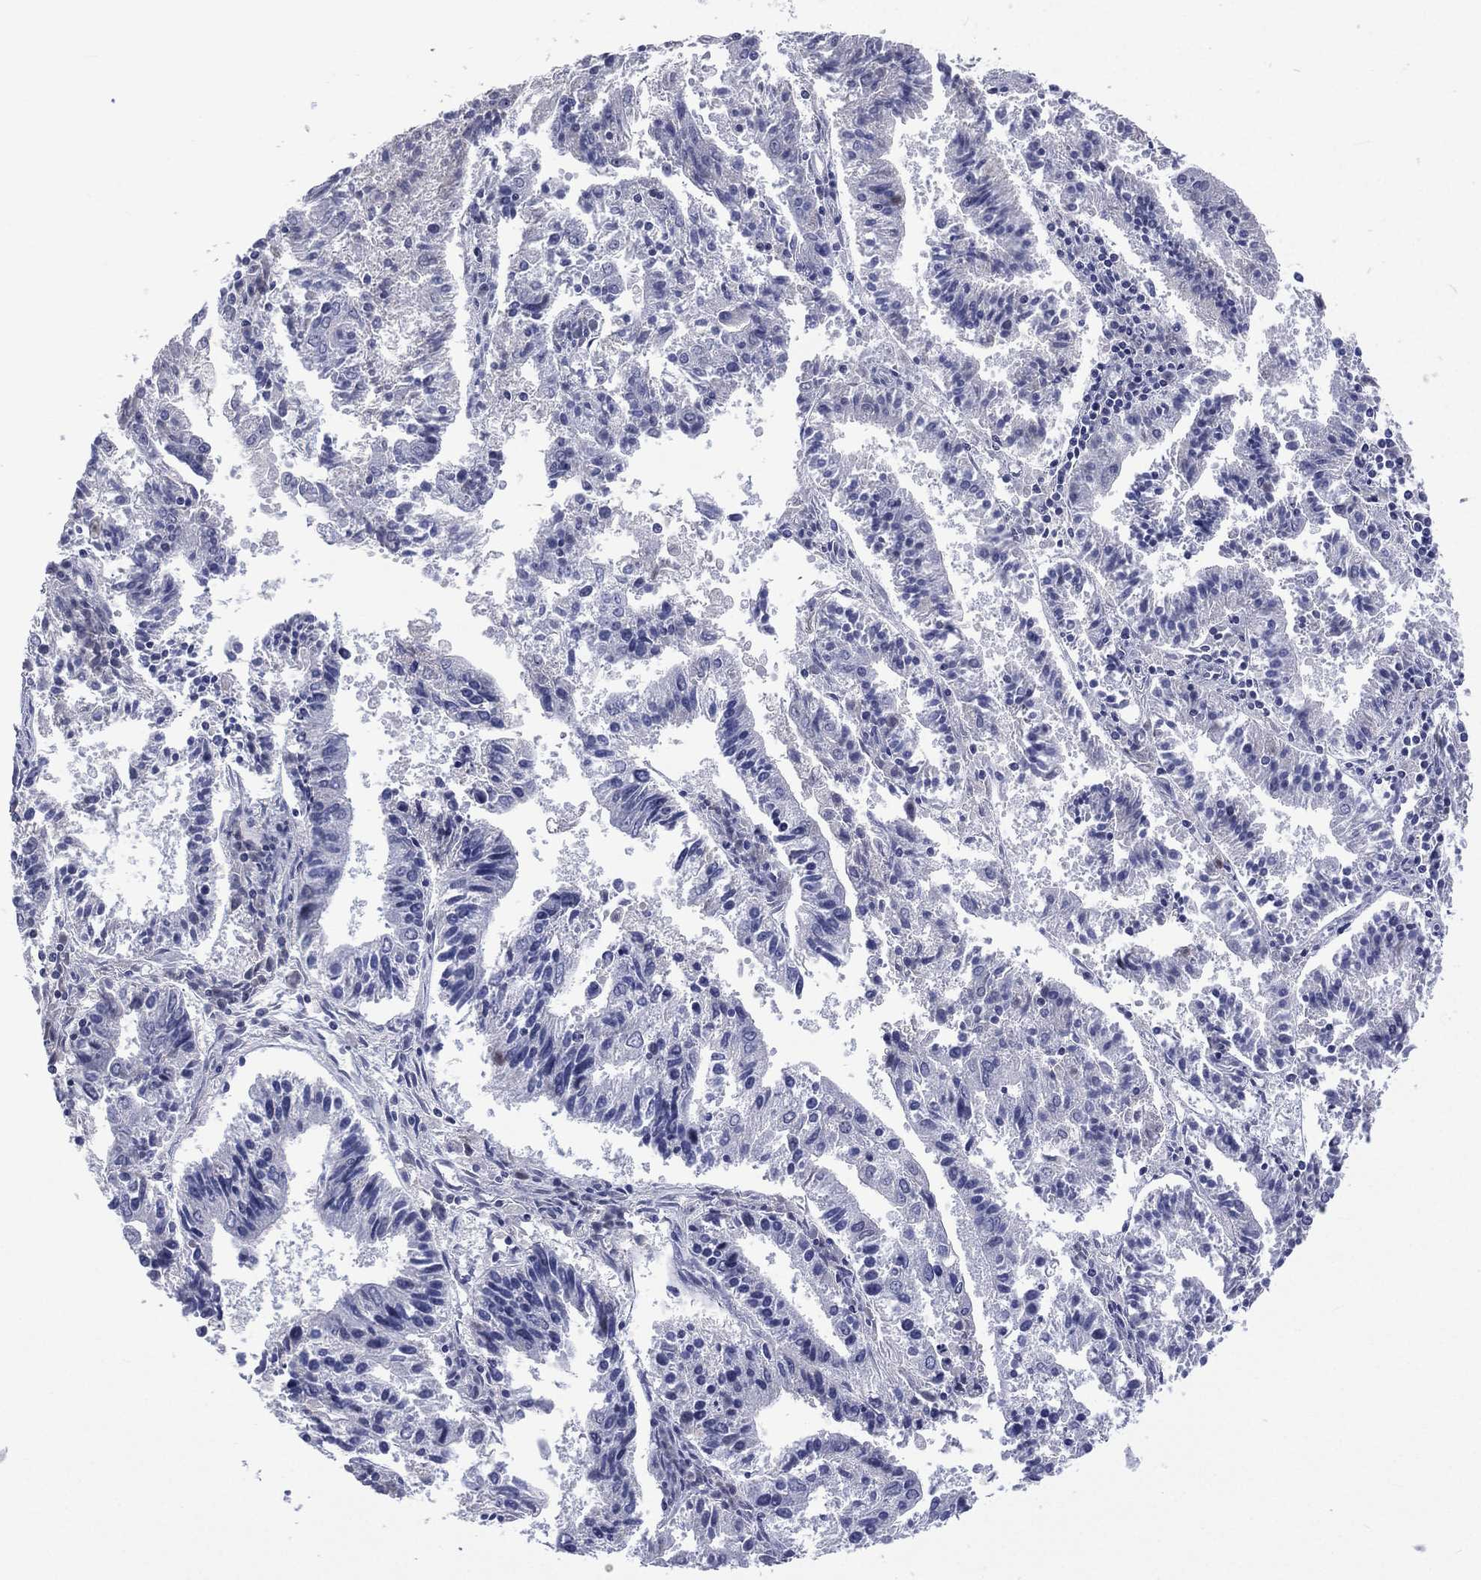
{"staining": {"intensity": "negative", "quantity": "none", "location": "none"}, "tissue": "endometrial cancer", "cell_type": "Tumor cells", "image_type": "cancer", "snomed": [{"axis": "morphology", "description": "Adenocarcinoma, NOS"}, {"axis": "topography", "description": "Endometrium"}], "caption": "Endometrial cancer (adenocarcinoma) was stained to show a protein in brown. There is no significant staining in tumor cells.", "gene": "SSX1", "patient": {"sex": "female", "age": 82}}